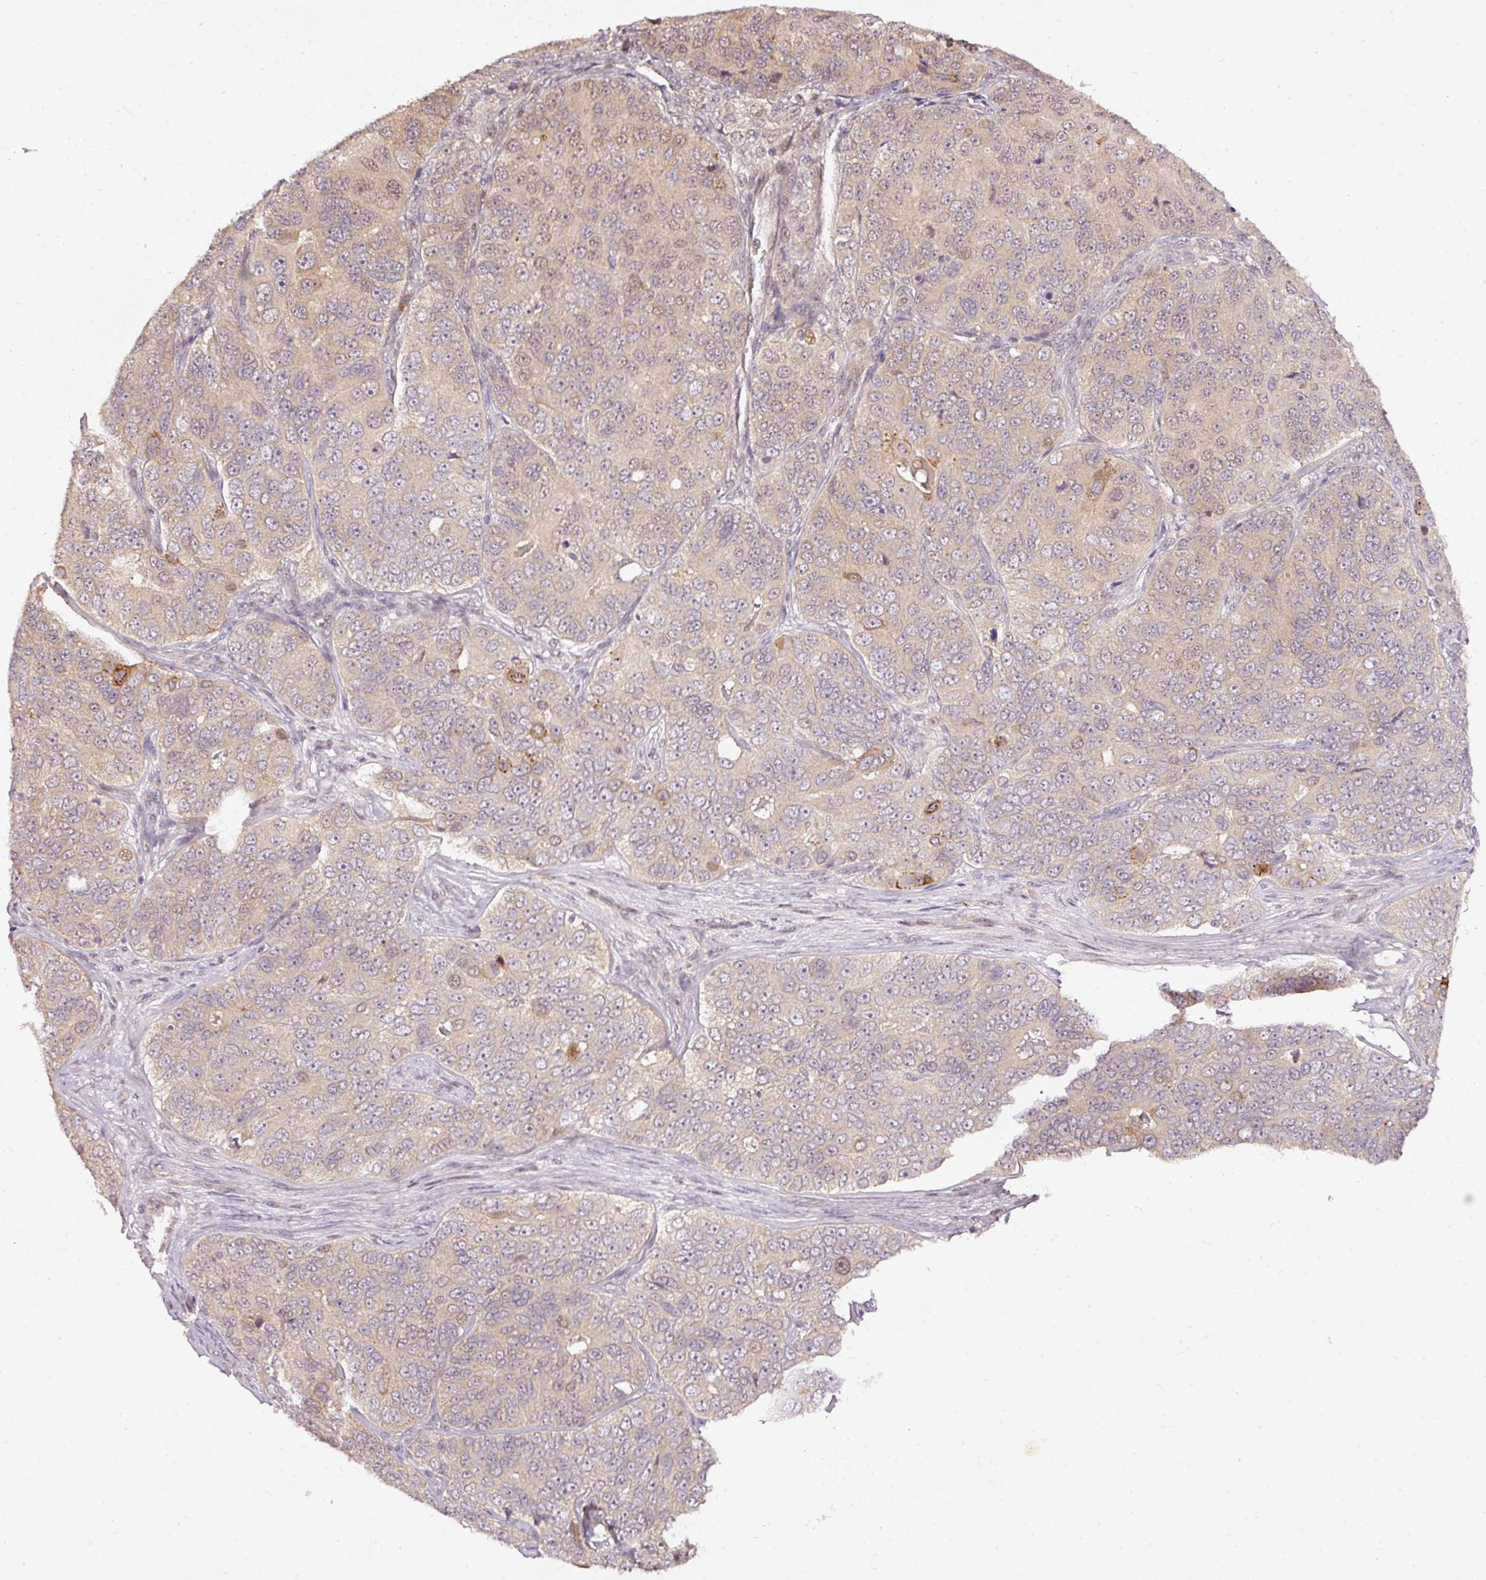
{"staining": {"intensity": "weak", "quantity": "<25%", "location": "nuclear"}, "tissue": "ovarian cancer", "cell_type": "Tumor cells", "image_type": "cancer", "snomed": [{"axis": "morphology", "description": "Carcinoma, endometroid"}, {"axis": "topography", "description": "Ovary"}], "caption": "A micrograph of ovarian endometroid carcinoma stained for a protein demonstrates no brown staining in tumor cells.", "gene": "PCDHB1", "patient": {"sex": "female", "age": 51}}